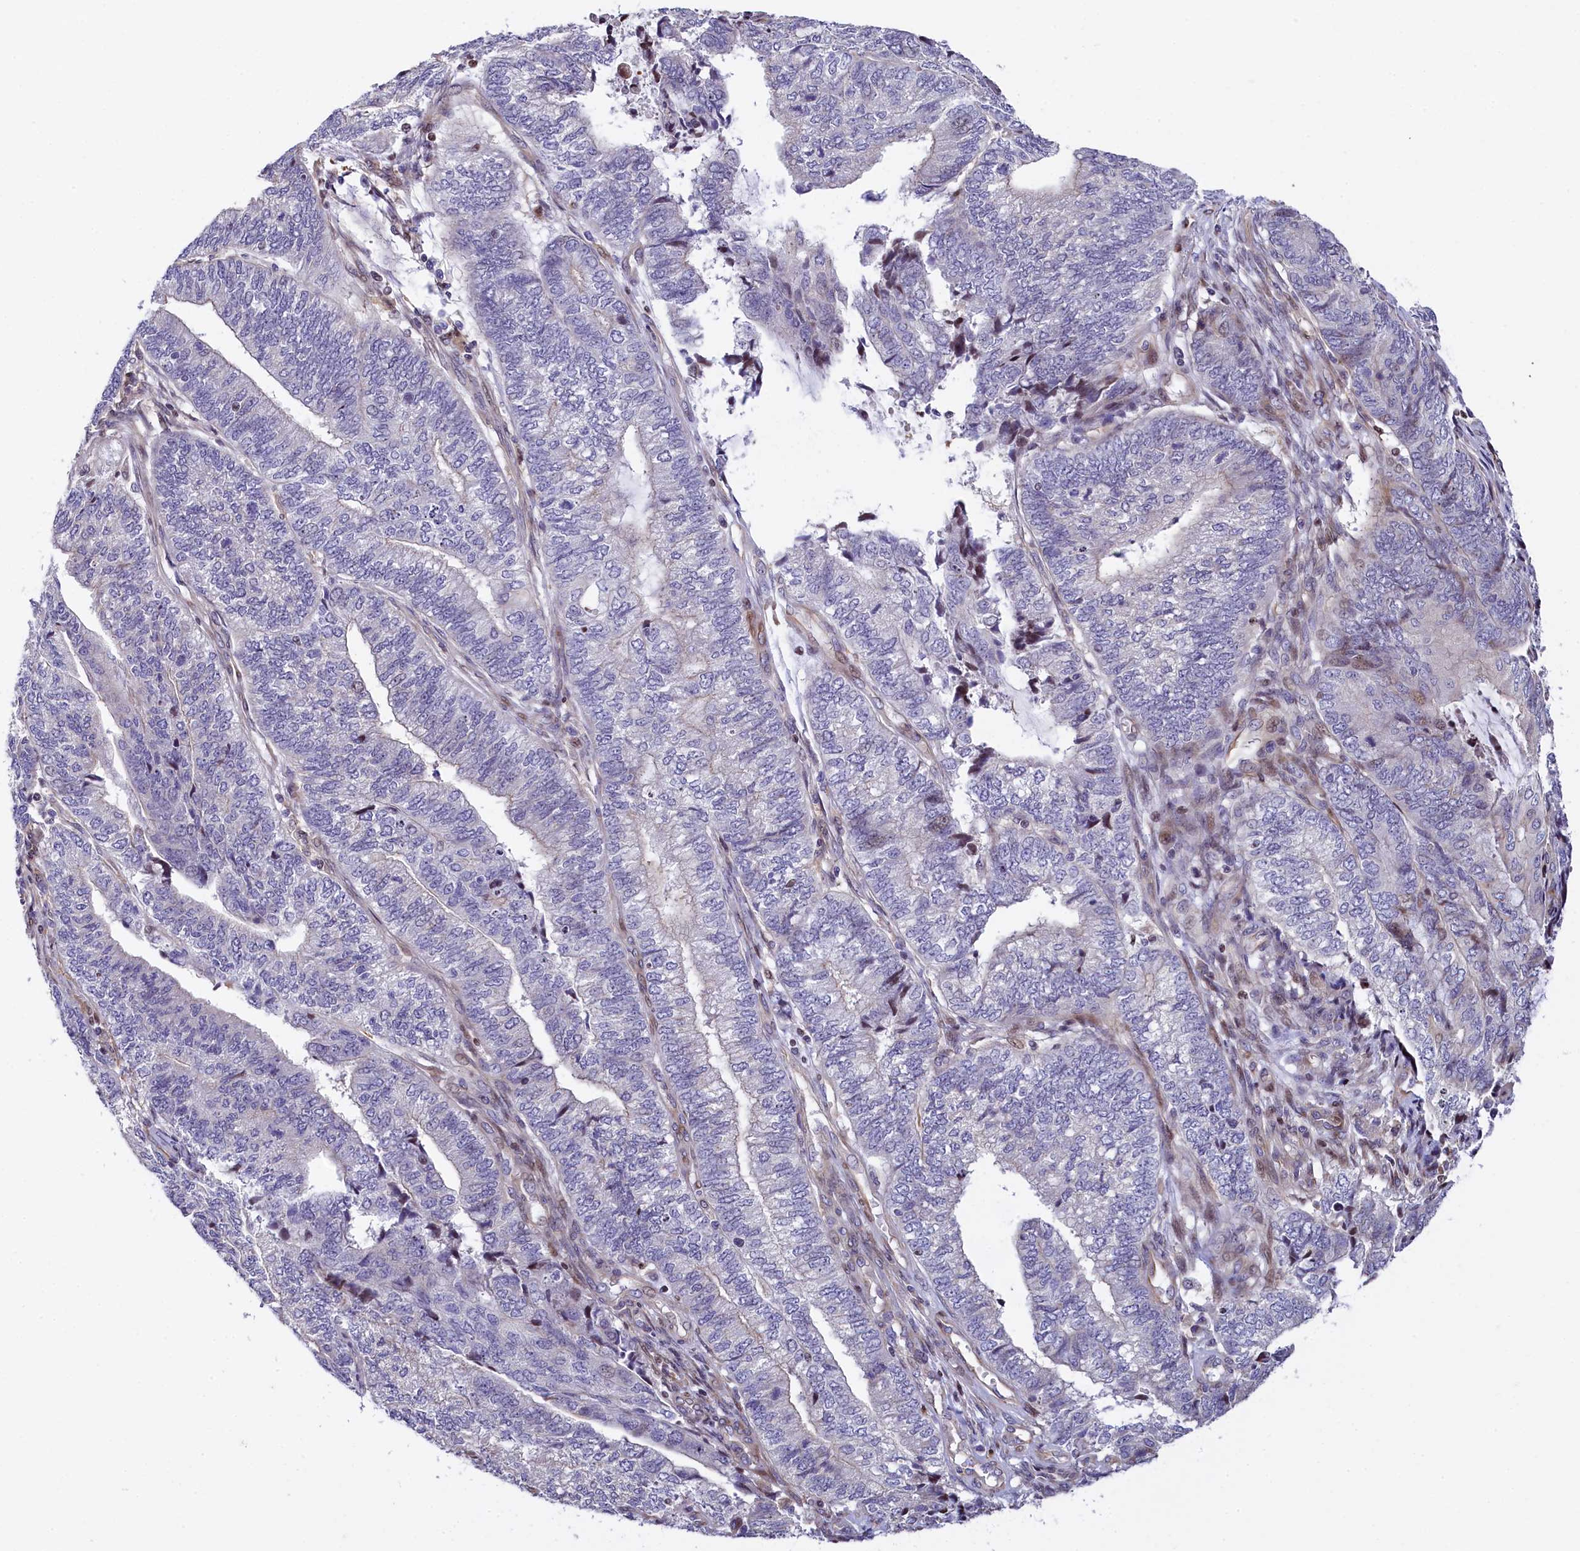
{"staining": {"intensity": "weak", "quantity": "<25%", "location": "nuclear"}, "tissue": "endometrial cancer", "cell_type": "Tumor cells", "image_type": "cancer", "snomed": [{"axis": "morphology", "description": "Adenocarcinoma, NOS"}, {"axis": "topography", "description": "Uterus"}, {"axis": "topography", "description": "Endometrium"}], "caption": "Immunohistochemical staining of human endometrial cancer demonstrates no significant positivity in tumor cells.", "gene": "TGDS", "patient": {"sex": "female", "age": 70}}